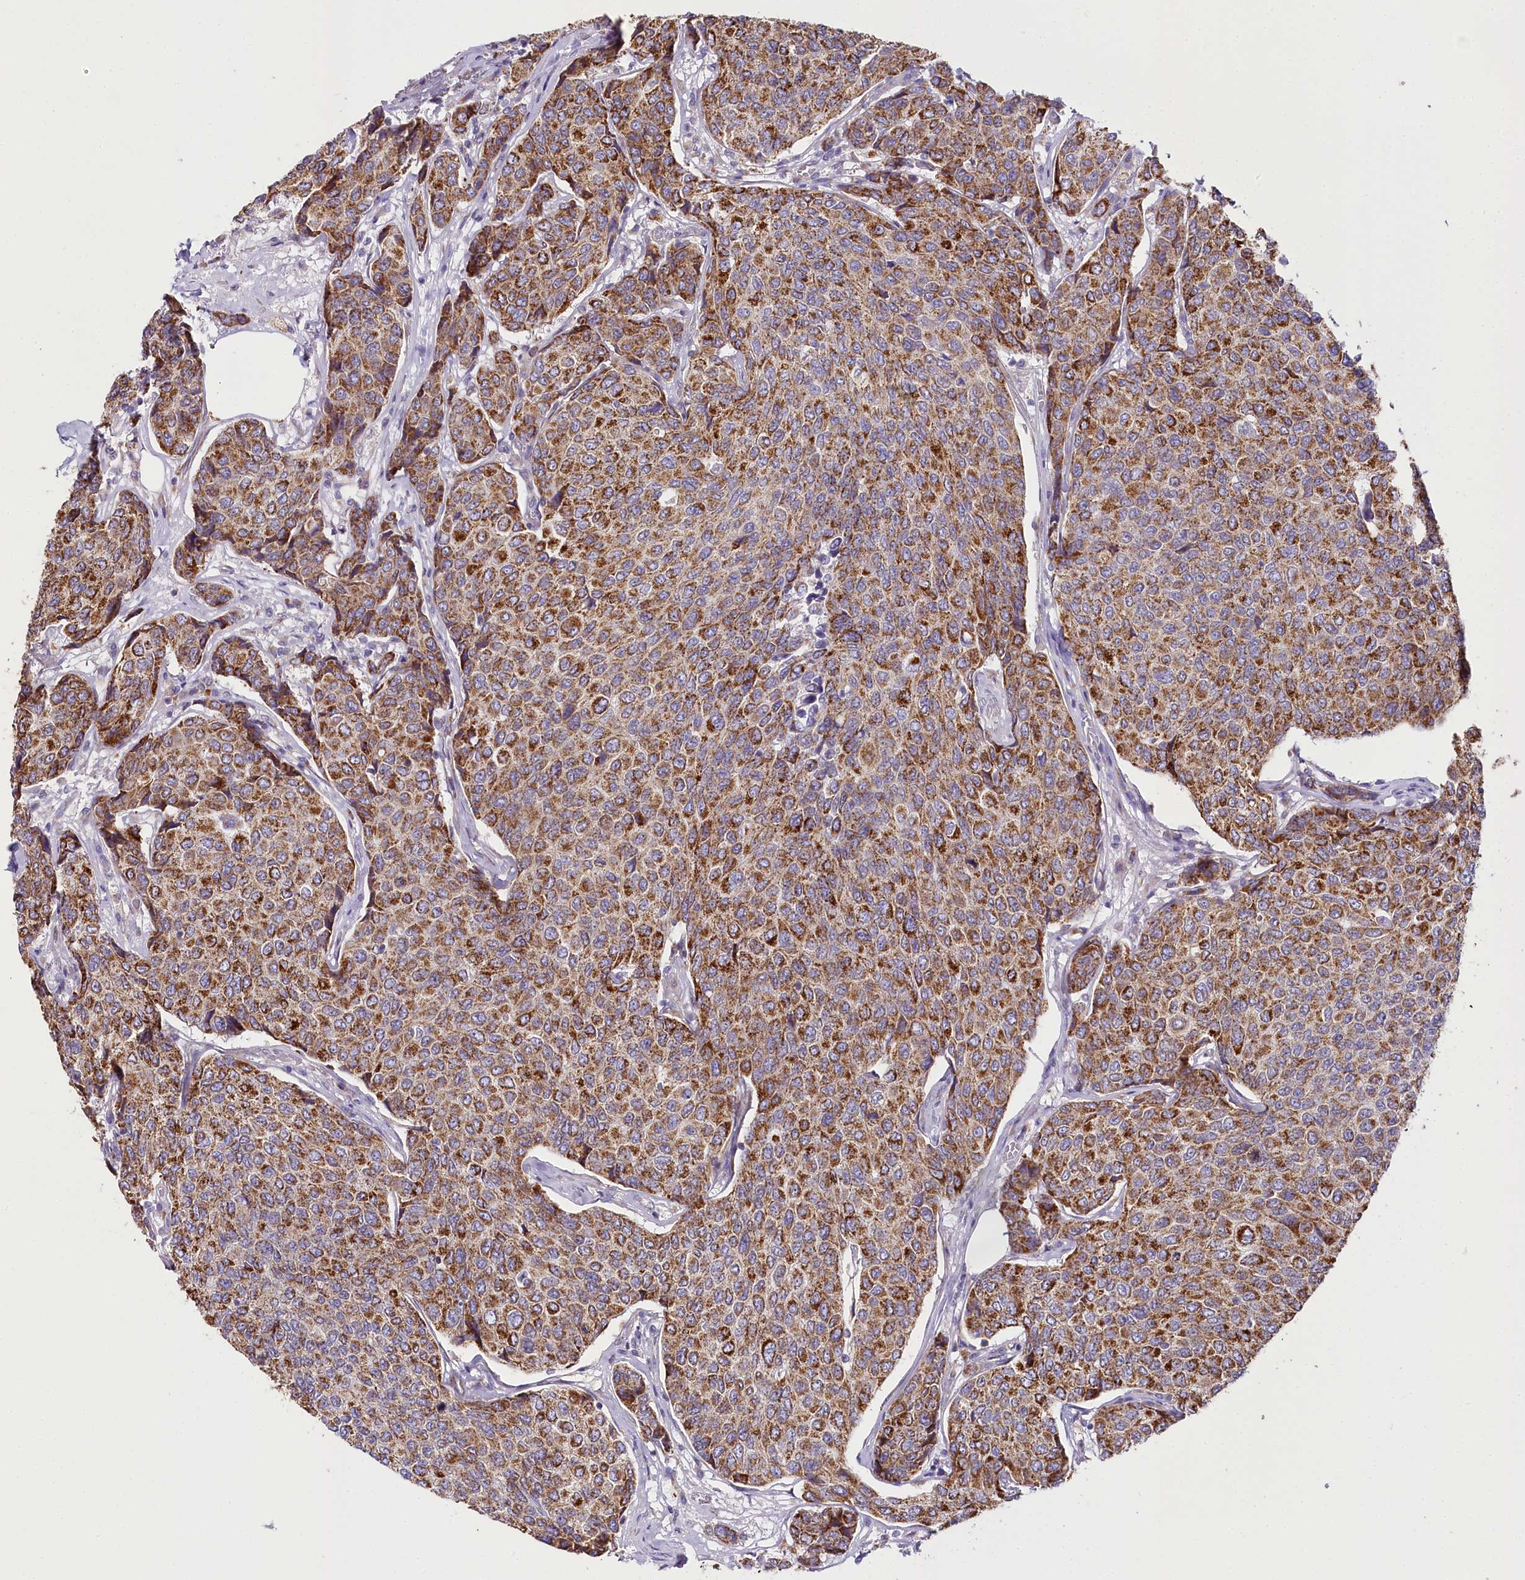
{"staining": {"intensity": "moderate", "quantity": ">75%", "location": "cytoplasmic/membranous"}, "tissue": "breast cancer", "cell_type": "Tumor cells", "image_type": "cancer", "snomed": [{"axis": "morphology", "description": "Duct carcinoma"}, {"axis": "topography", "description": "Breast"}], "caption": "Immunohistochemical staining of human breast cancer displays moderate cytoplasmic/membranous protein positivity in approximately >75% of tumor cells.", "gene": "THUMPD3", "patient": {"sex": "female", "age": 55}}